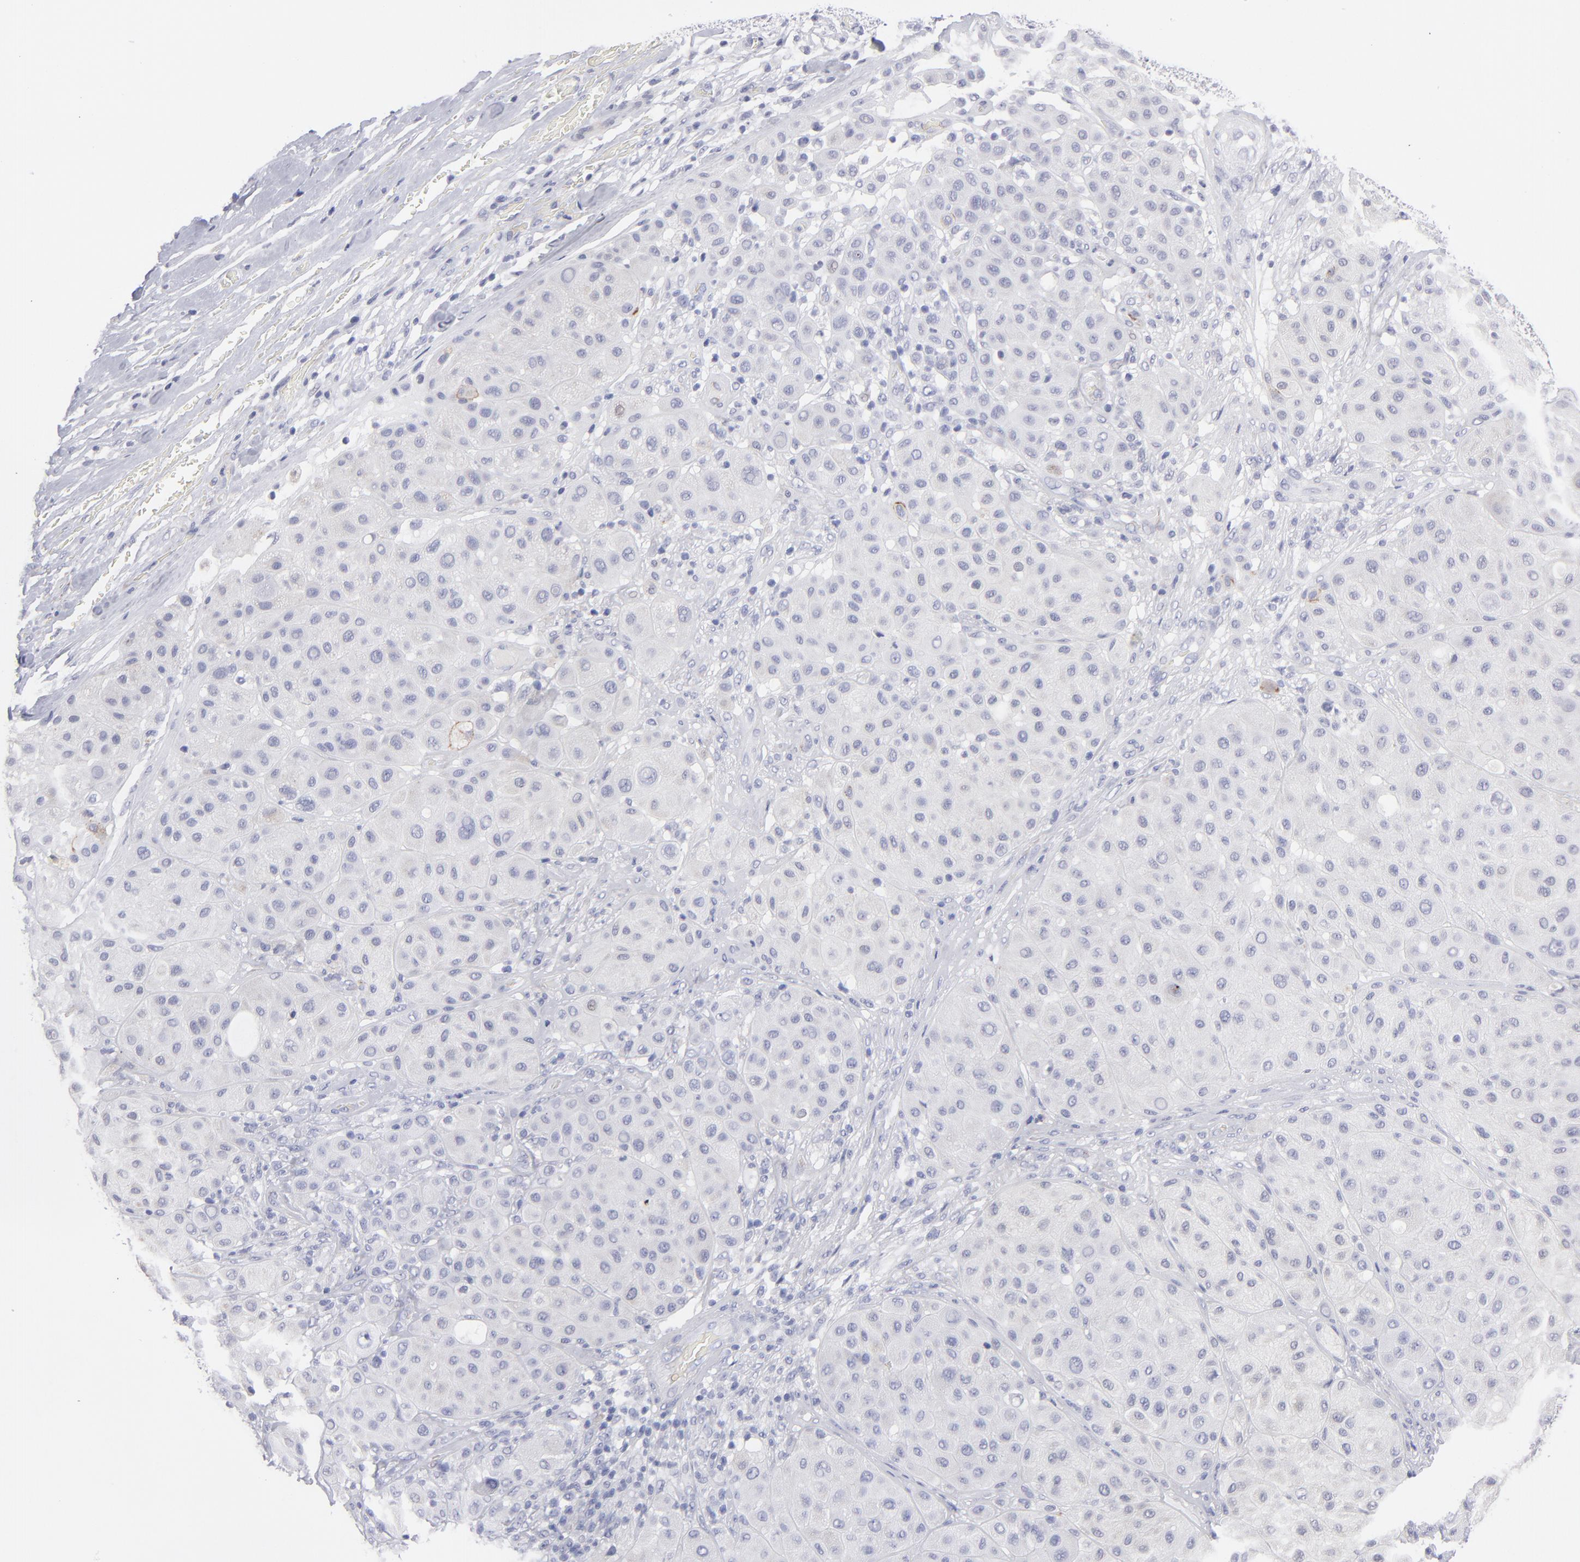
{"staining": {"intensity": "negative", "quantity": "none", "location": "none"}, "tissue": "melanoma", "cell_type": "Tumor cells", "image_type": "cancer", "snomed": [{"axis": "morphology", "description": "Normal tissue, NOS"}, {"axis": "morphology", "description": "Malignant melanoma, Metastatic site"}, {"axis": "topography", "description": "Skin"}], "caption": "An IHC photomicrograph of melanoma is shown. There is no staining in tumor cells of melanoma.", "gene": "CADM3", "patient": {"sex": "male", "age": 41}}